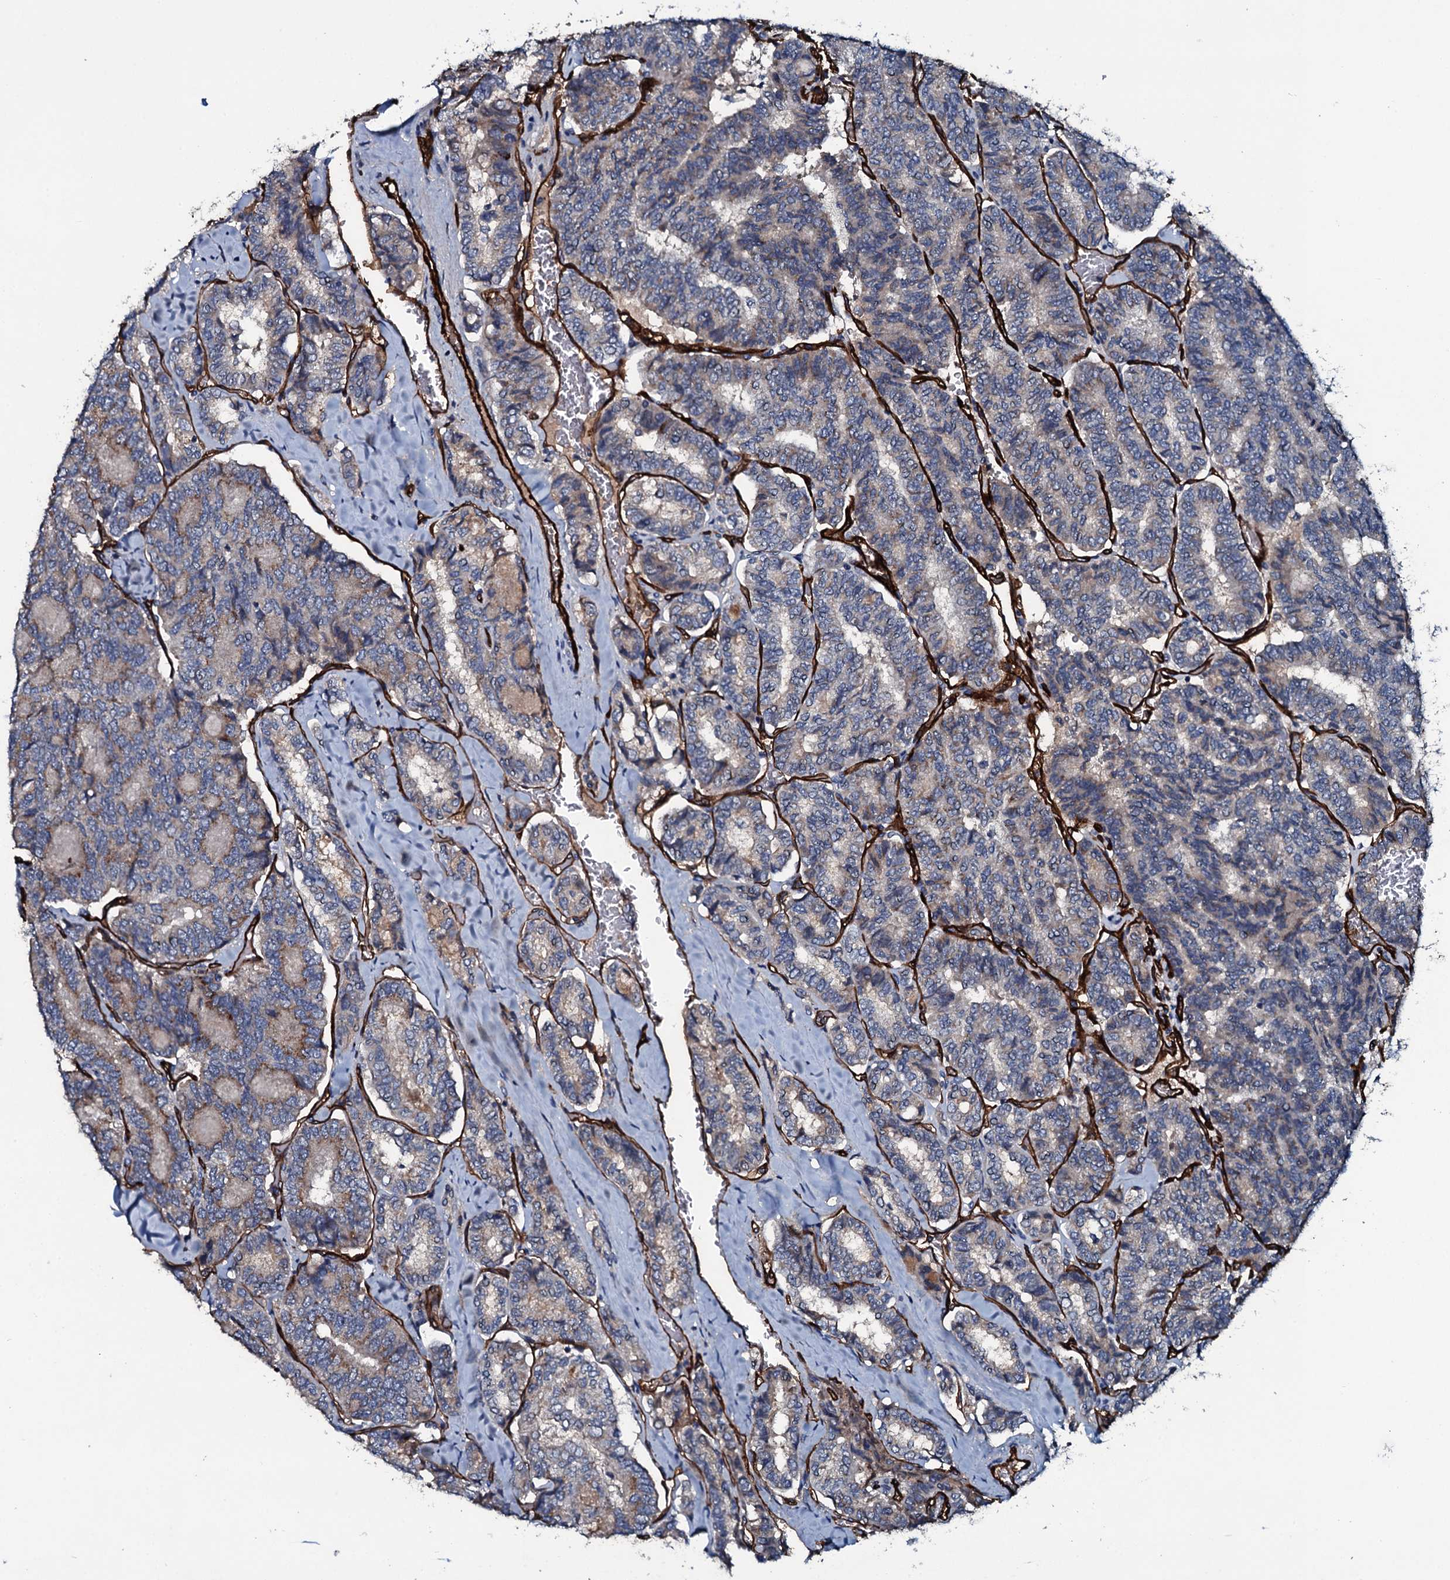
{"staining": {"intensity": "weak", "quantity": "25%-75%", "location": "cytoplasmic/membranous"}, "tissue": "thyroid cancer", "cell_type": "Tumor cells", "image_type": "cancer", "snomed": [{"axis": "morphology", "description": "Papillary adenocarcinoma, NOS"}, {"axis": "topography", "description": "Thyroid gland"}], "caption": "This image exhibits thyroid cancer stained with immunohistochemistry (IHC) to label a protein in brown. The cytoplasmic/membranous of tumor cells show weak positivity for the protein. Nuclei are counter-stained blue.", "gene": "CLEC14A", "patient": {"sex": "female", "age": 35}}